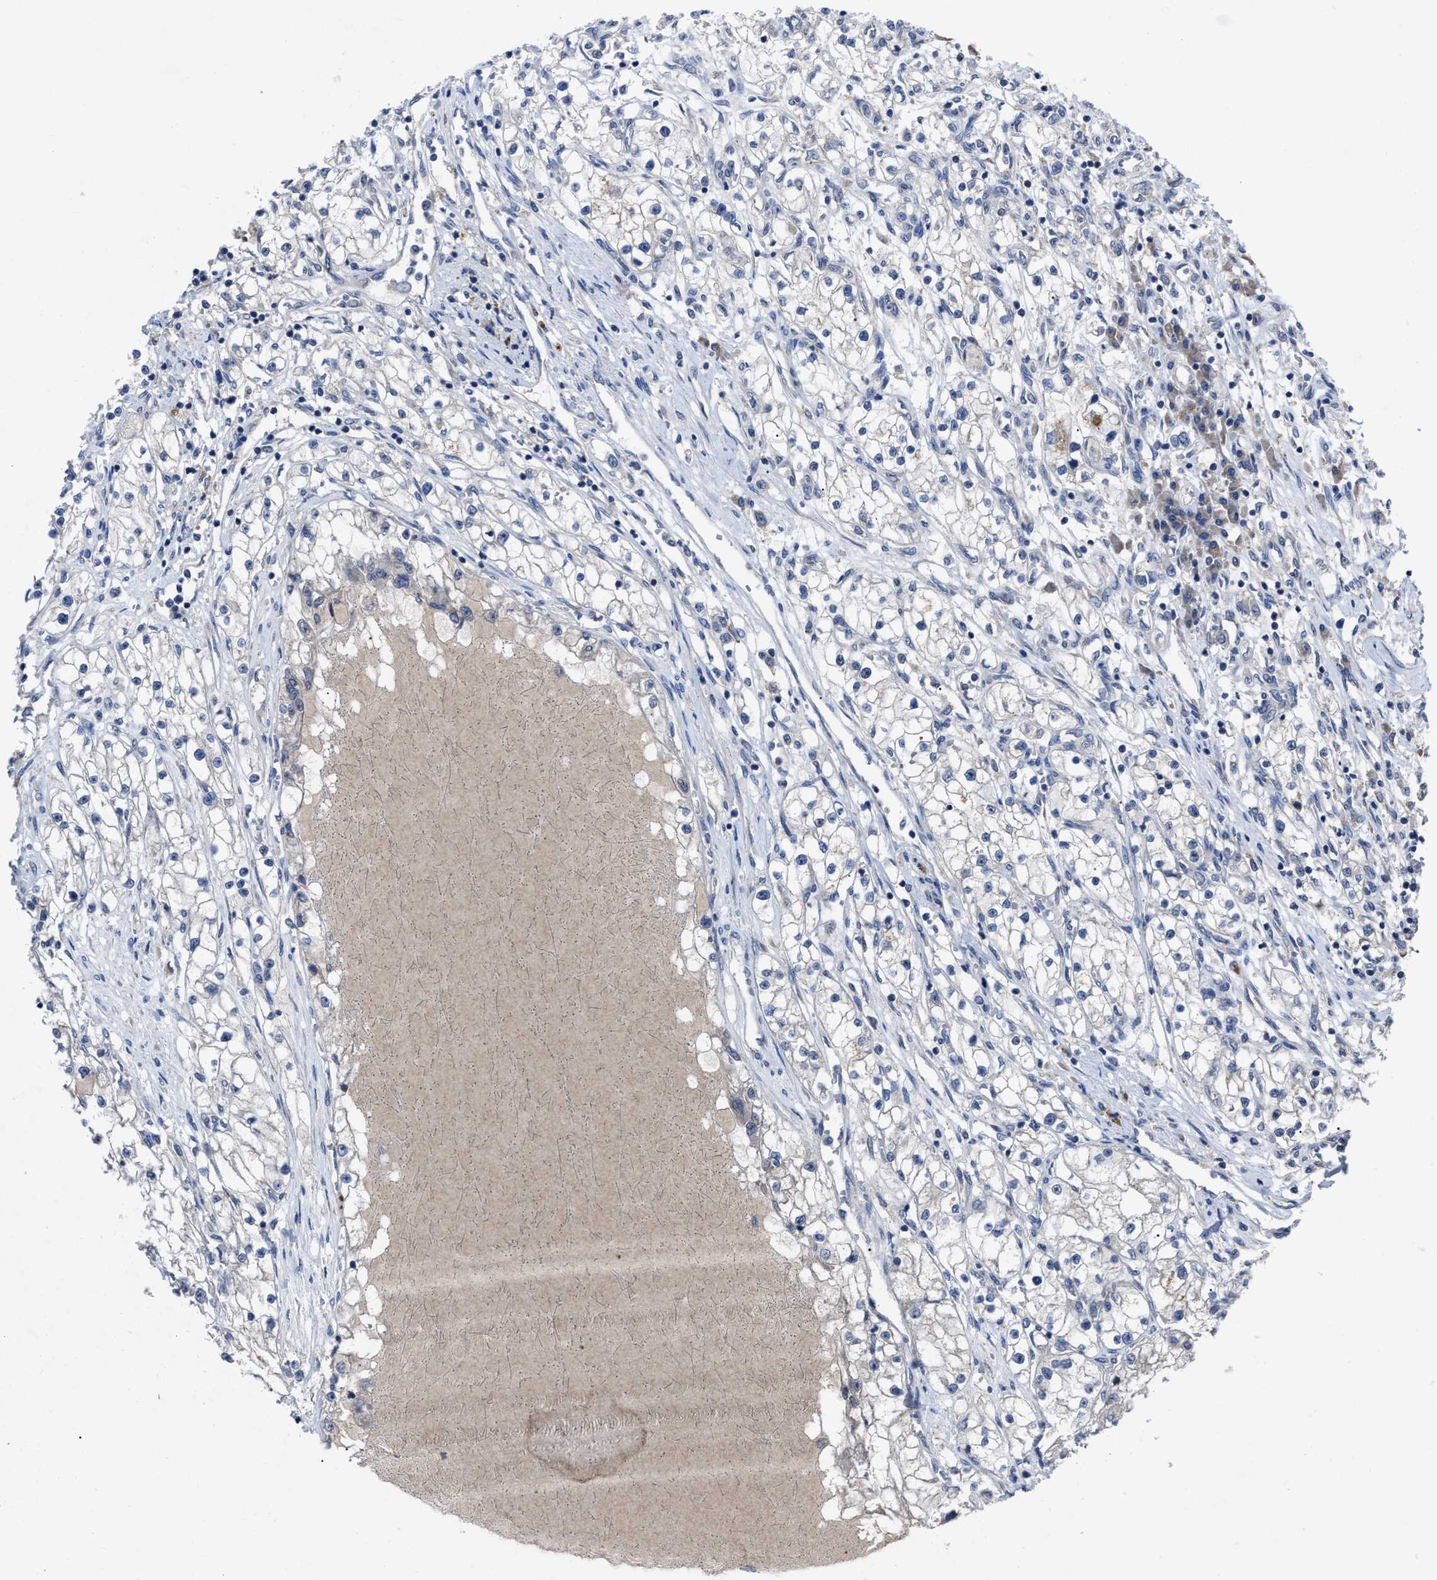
{"staining": {"intensity": "negative", "quantity": "none", "location": "none"}, "tissue": "renal cancer", "cell_type": "Tumor cells", "image_type": "cancer", "snomed": [{"axis": "morphology", "description": "Adenocarcinoma, NOS"}, {"axis": "topography", "description": "Kidney"}], "caption": "The immunohistochemistry (IHC) photomicrograph has no significant staining in tumor cells of renal cancer tissue.", "gene": "UPF1", "patient": {"sex": "male", "age": 68}}